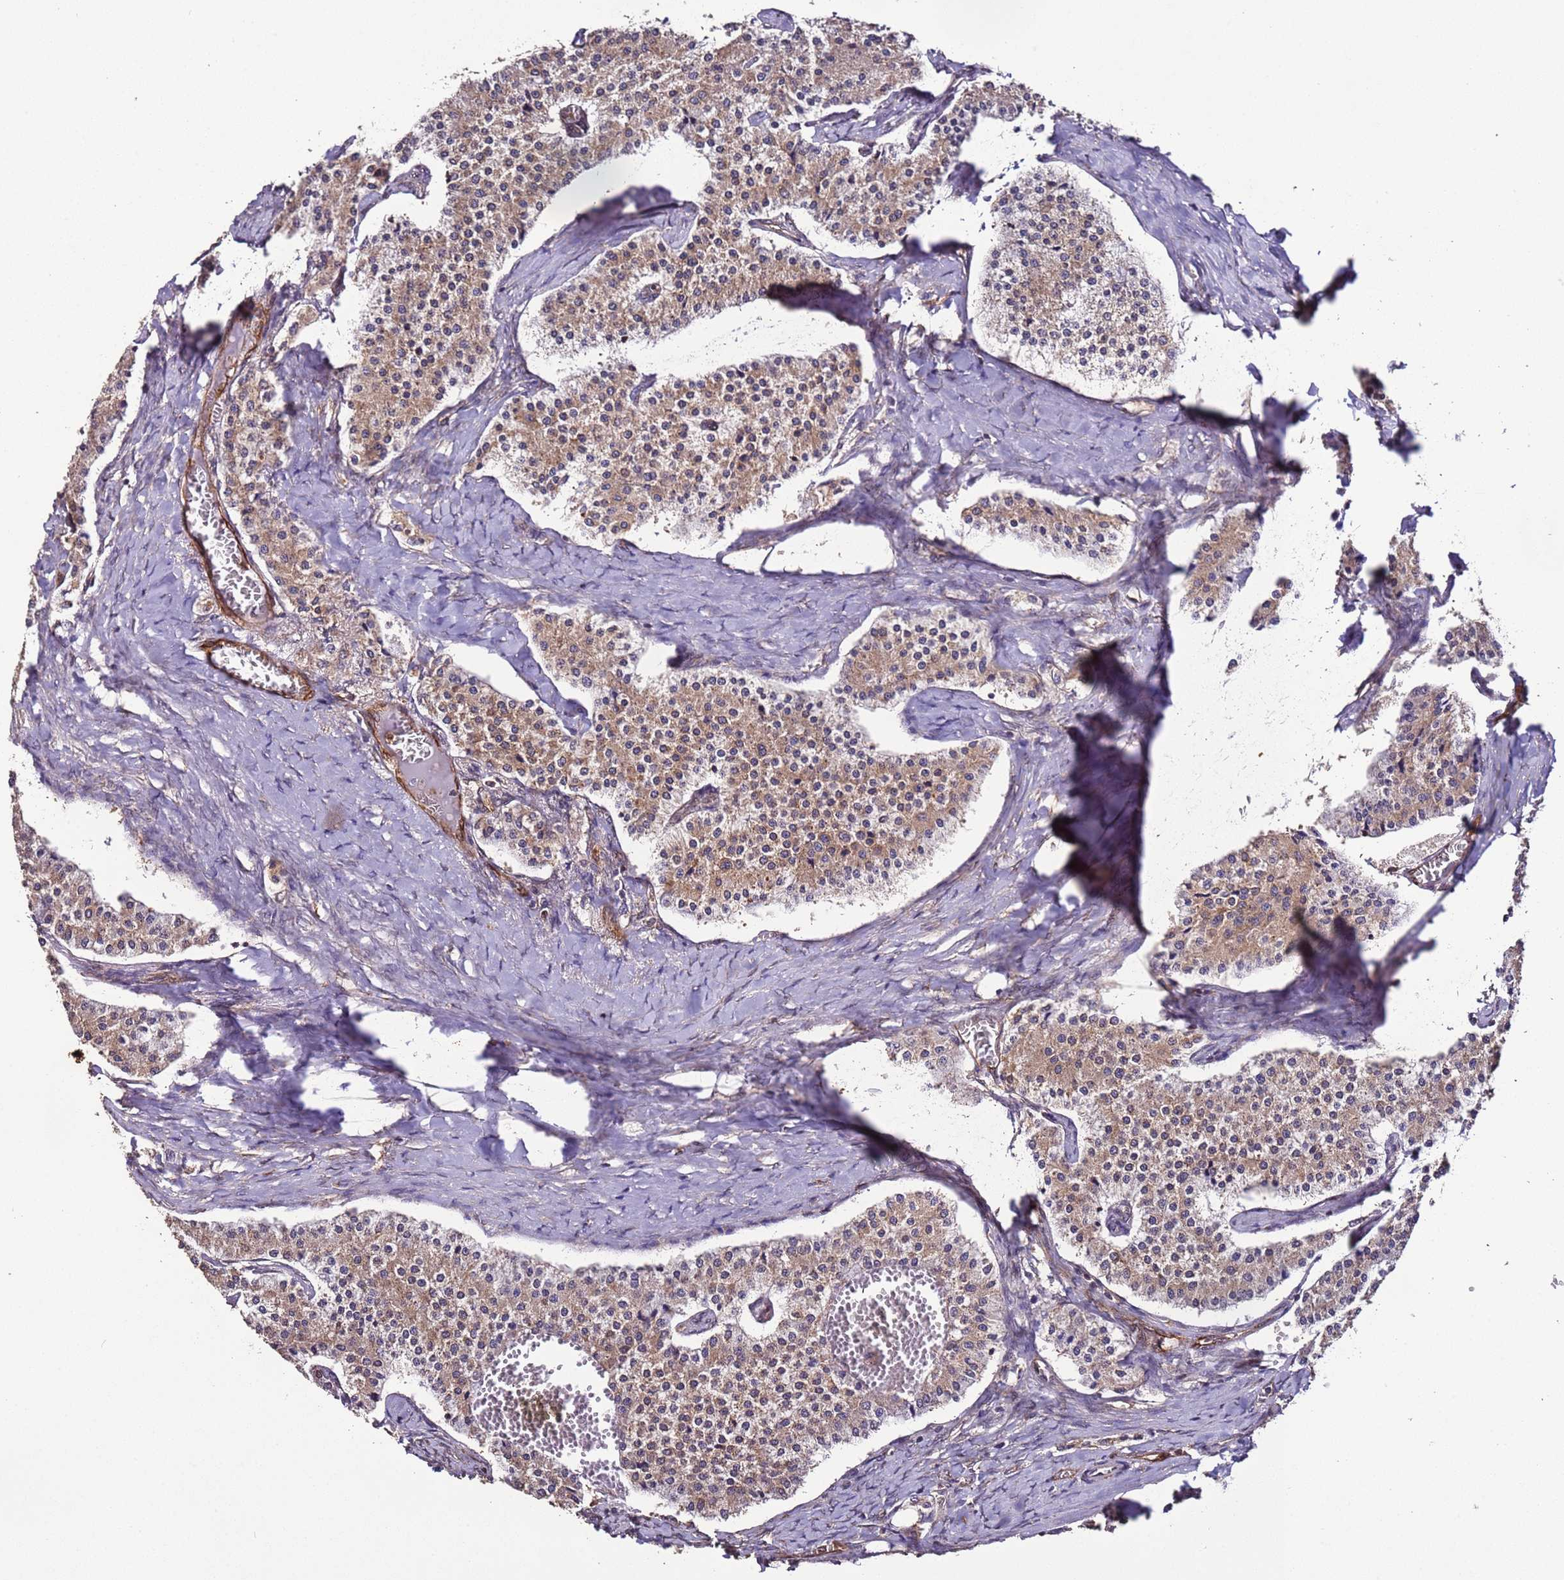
{"staining": {"intensity": "moderate", "quantity": "25%-75%", "location": "cytoplasmic/membranous"}, "tissue": "carcinoid", "cell_type": "Tumor cells", "image_type": "cancer", "snomed": [{"axis": "morphology", "description": "Carcinoid, malignant, NOS"}, {"axis": "topography", "description": "Colon"}], "caption": "Protein analysis of malignant carcinoid tissue reveals moderate cytoplasmic/membranous positivity in approximately 25%-75% of tumor cells. The protein is shown in brown color, while the nuclei are stained blue.", "gene": "SLC41A3", "patient": {"sex": "female", "age": 52}}